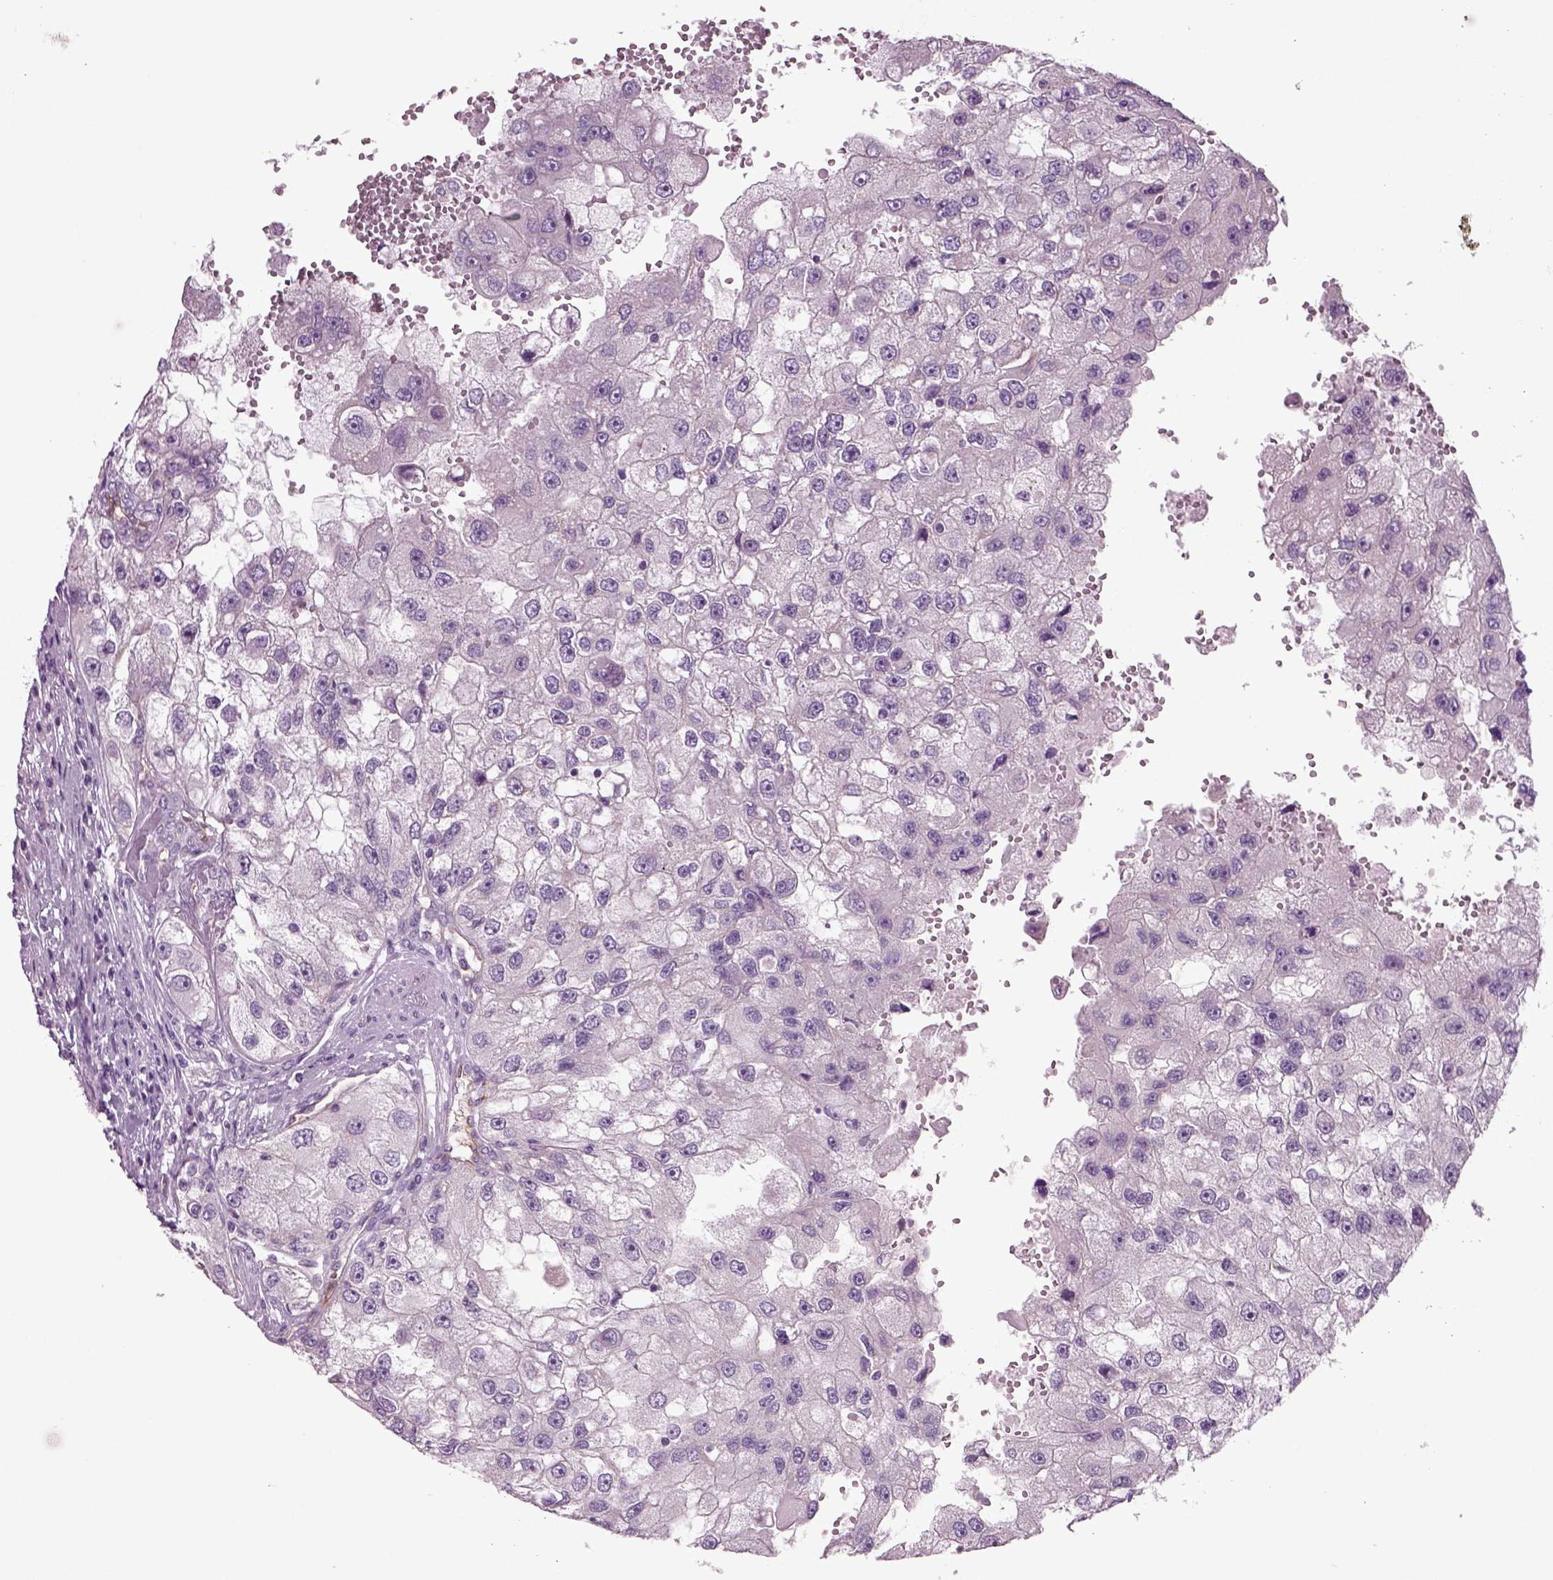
{"staining": {"intensity": "negative", "quantity": "none", "location": "none"}, "tissue": "renal cancer", "cell_type": "Tumor cells", "image_type": "cancer", "snomed": [{"axis": "morphology", "description": "Adenocarcinoma, NOS"}, {"axis": "topography", "description": "Kidney"}], "caption": "Immunohistochemical staining of human adenocarcinoma (renal) demonstrates no significant expression in tumor cells.", "gene": "COL9A2", "patient": {"sex": "male", "age": 63}}